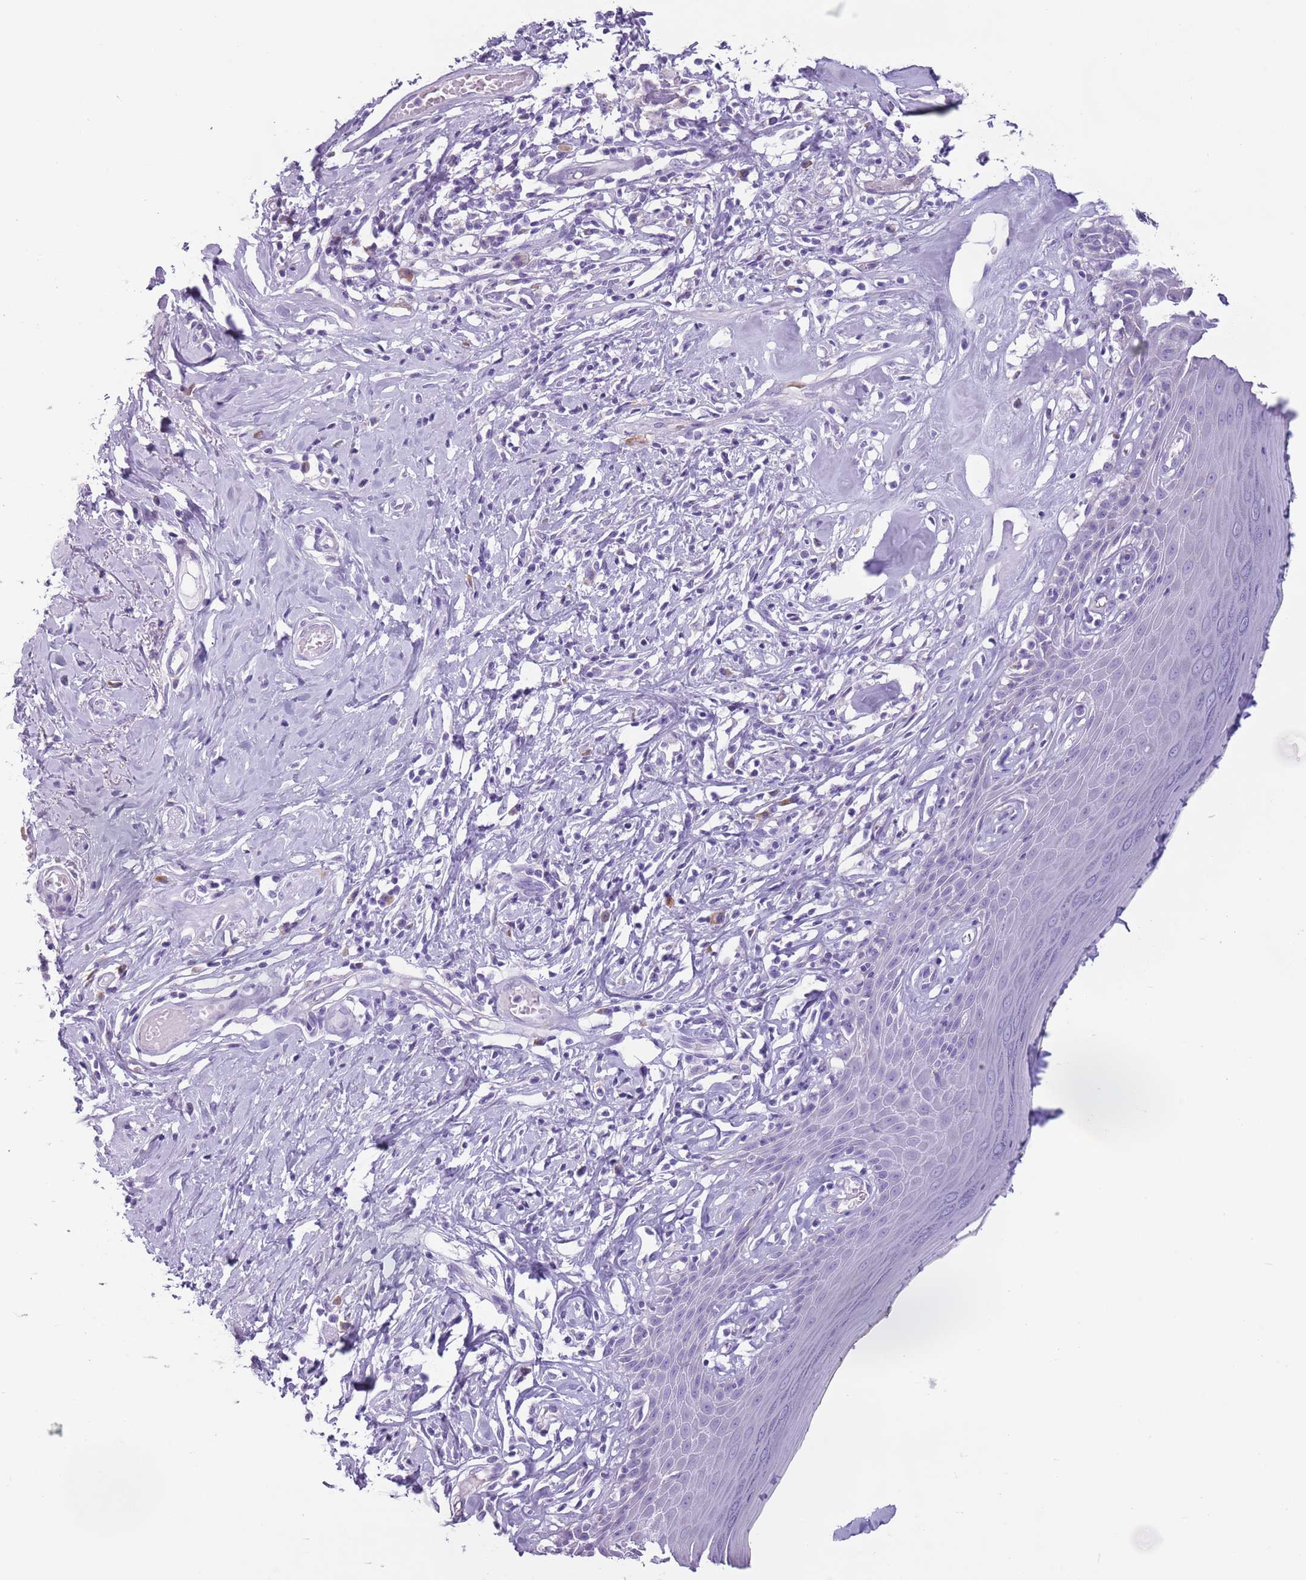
{"staining": {"intensity": "negative", "quantity": "none", "location": "none"}, "tissue": "skin", "cell_type": "Epidermal cells", "image_type": "normal", "snomed": [{"axis": "morphology", "description": "Normal tissue, NOS"}, {"axis": "morphology", "description": "Inflammation, NOS"}, {"axis": "topography", "description": "Vulva"}], "caption": "A high-resolution photomicrograph shows immunohistochemistry staining of benign skin, which displays no significant staining in epidermal cells. (DAB (3,3'-diaminobenzidine) IHC, high magnification).", "gene": "HYOU1", "patient": {"sex": "female", "age": 84}}